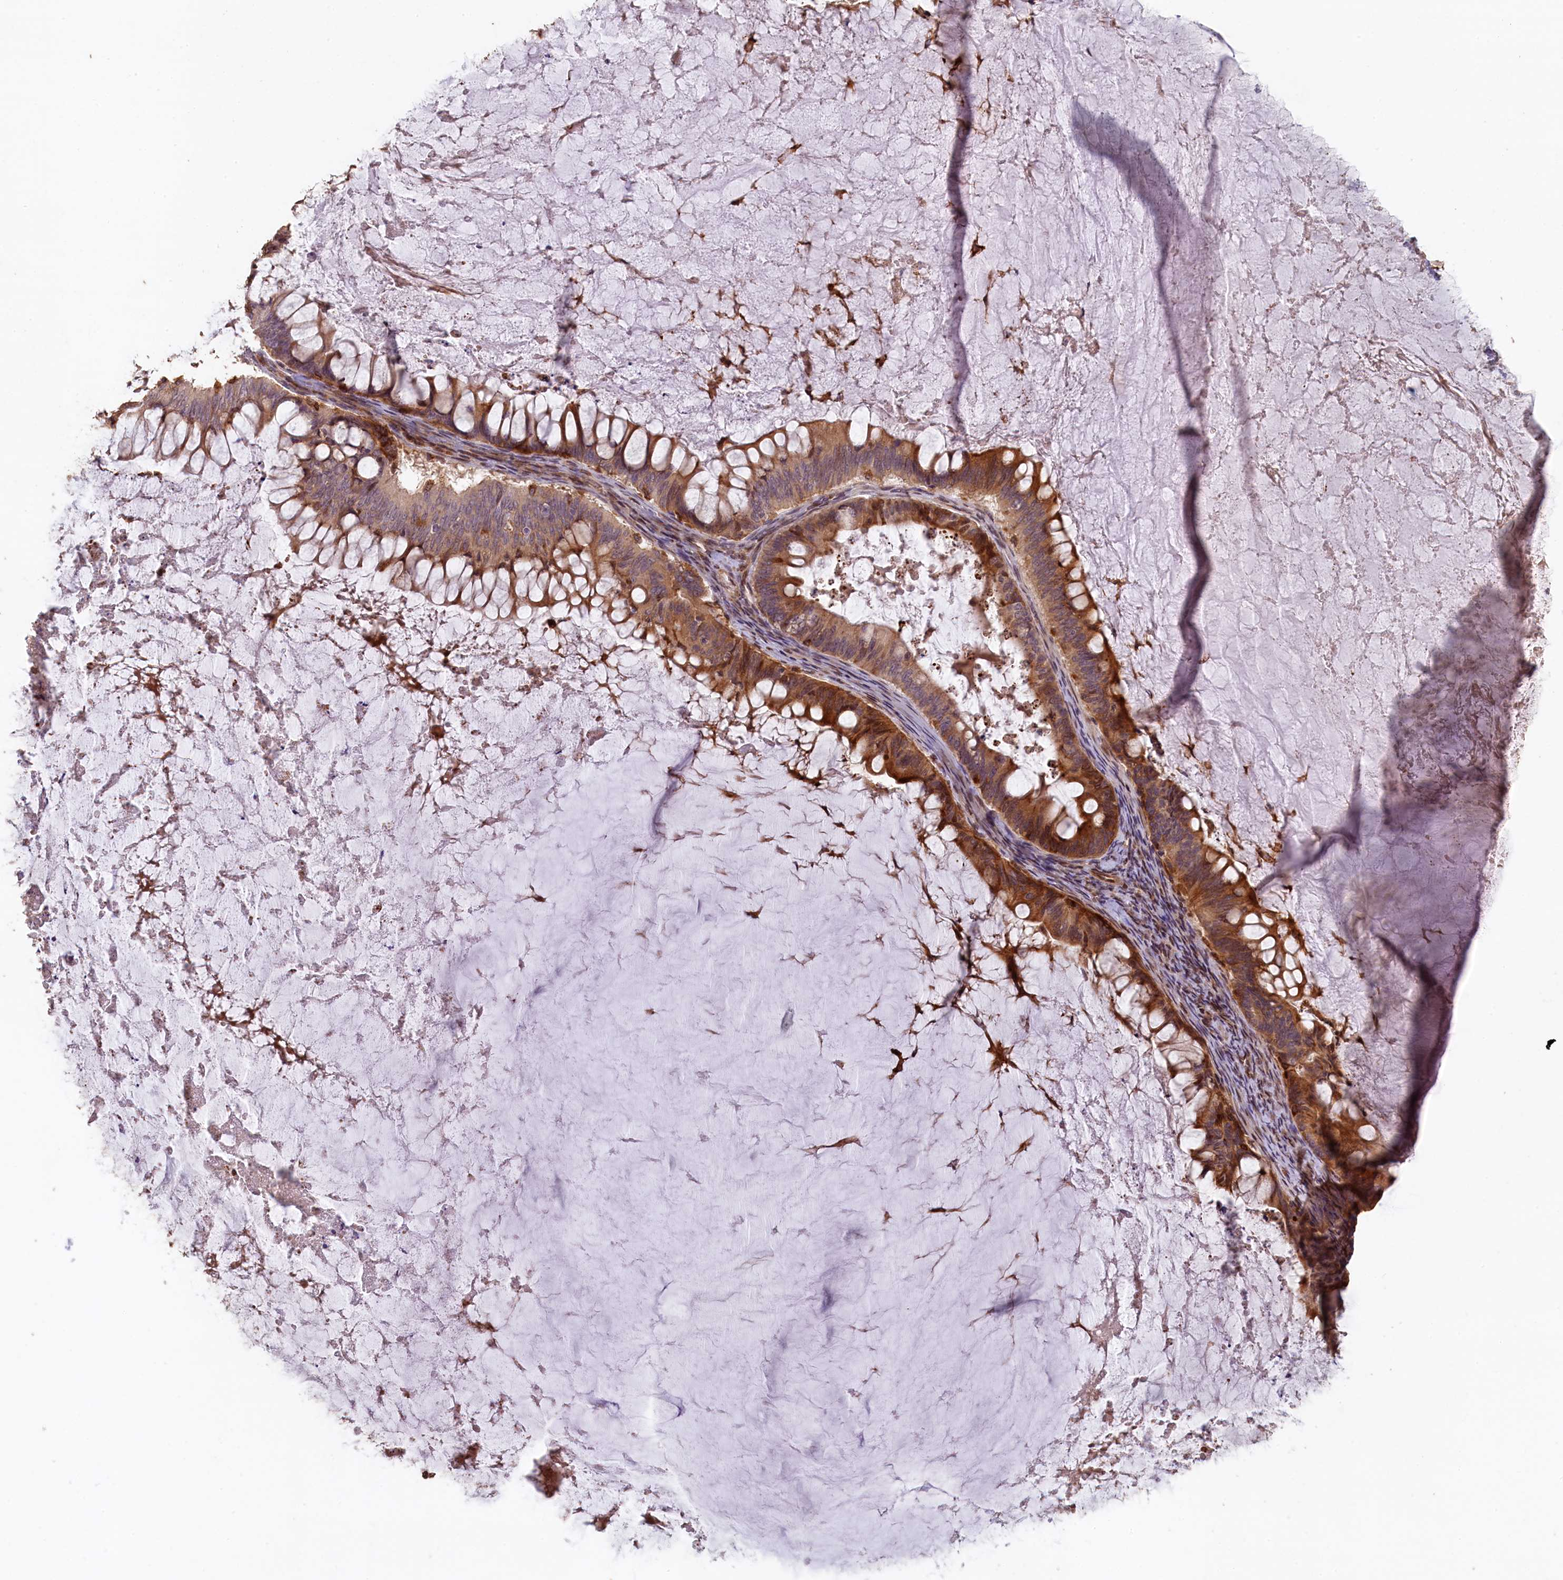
{"staining": {"intensity": "moderate", "quantity": ">75%", "location": "cytoplasmic/membranous"}, "tissue": "ovarian cancer", "cell_type": "Tumor cells", "image_type": "cancer", "snomed": [{"axis": "morphology", "description": "Cystadenocarcinoma, mucinous, NOS"}, {"axis": "topography", "description": "Ovary"}], "caption": "Immunohistochemistry (IHC) photomicrograph of human mucinous cystadenocarcinoma (ovarian) stained for a protein (brown), which reveals medium levels of moderate cytoplasmic/membranous positivity in approximately >75% of tumor cells.", "gene": "SLC38A7", "patient": {"sex": "female", "age": 61}}